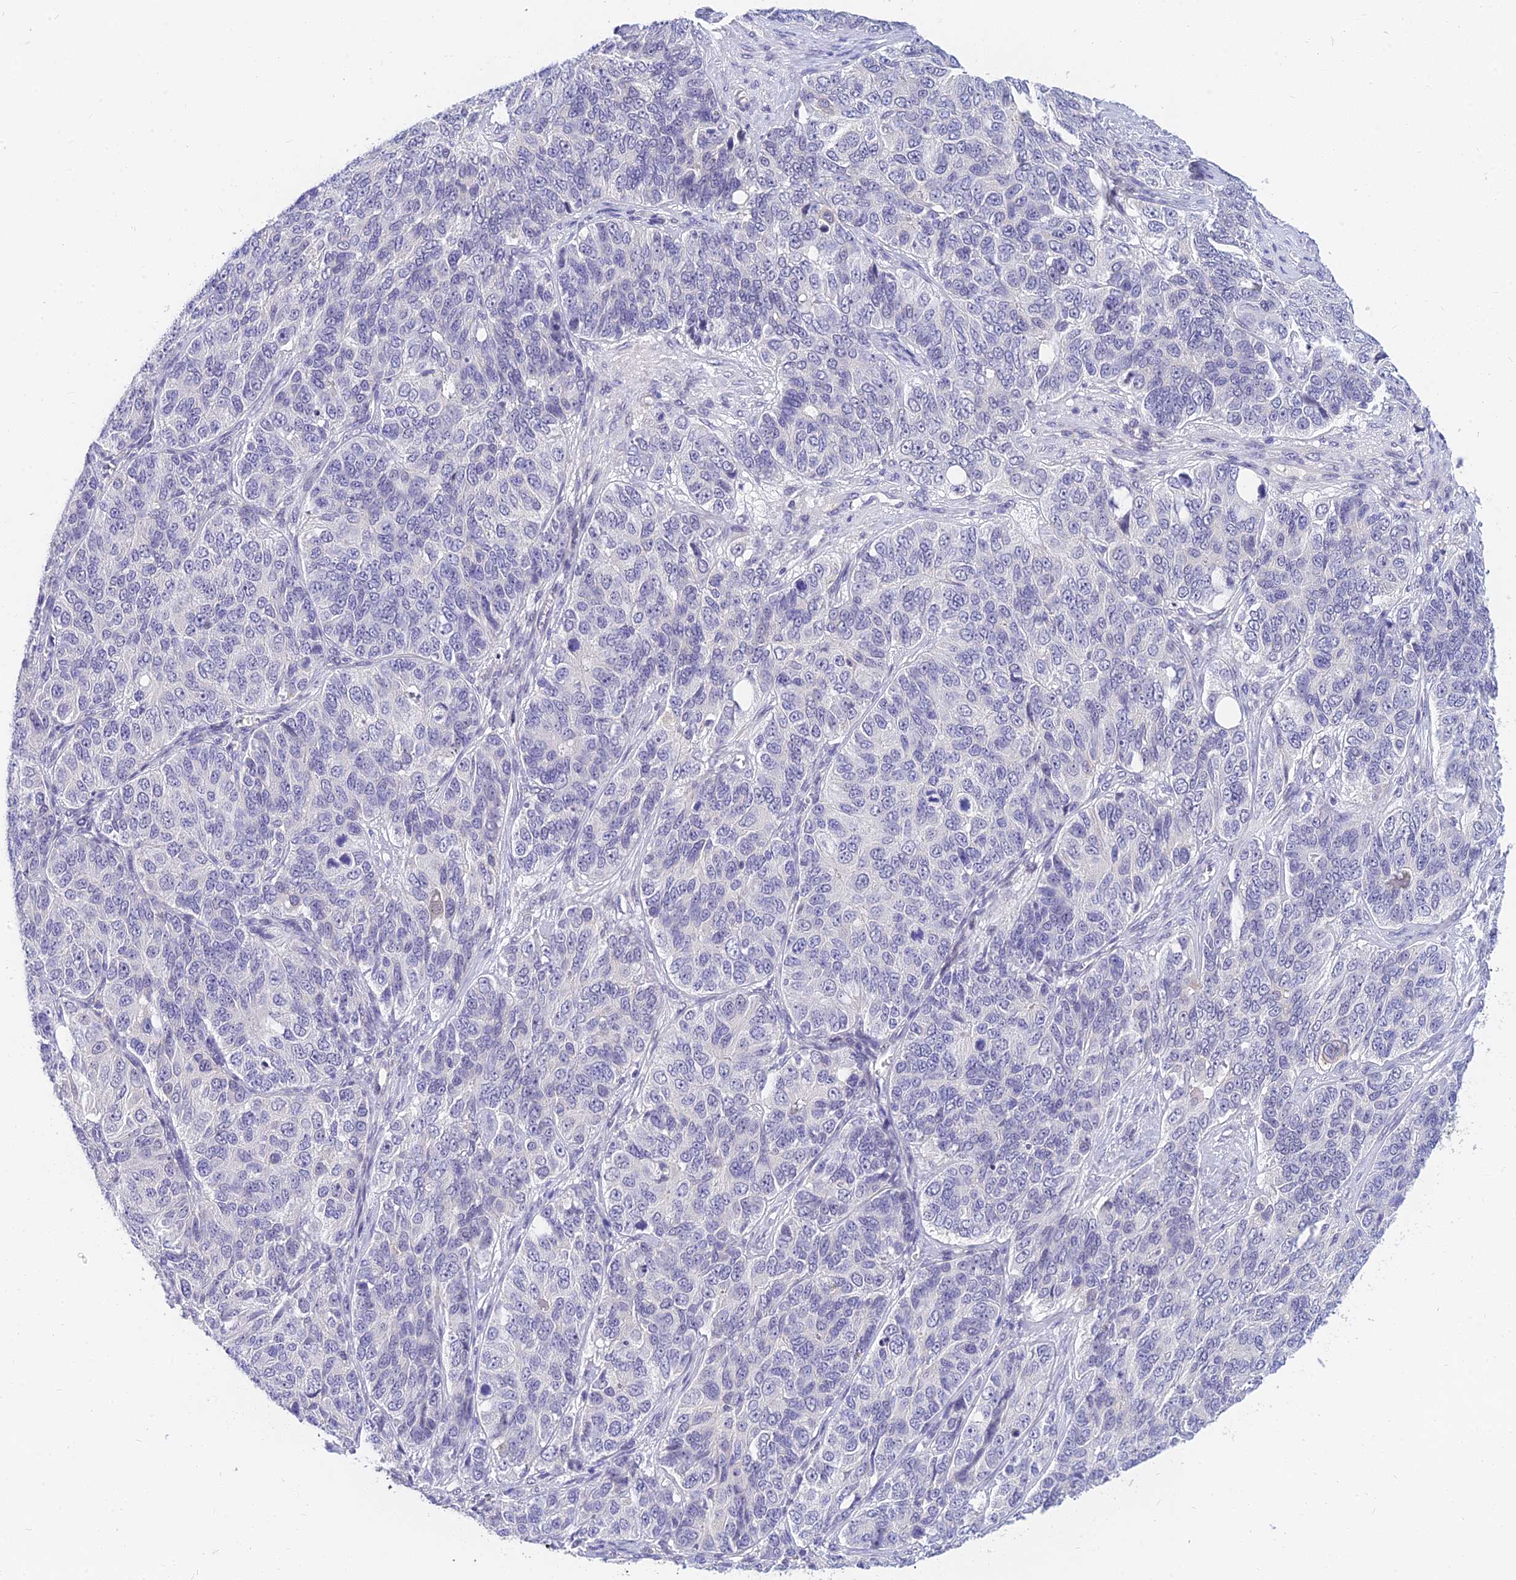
{"staining": {"intensity": "negative", "quantity": "none", "location": "none"}, "tissue": "ovarian cancer", "cell_type": "Tumor cells", "image_type": "cancer", "snomed": [{"axis": "morphology", "description": "Carcinoma, endometroid"}, {"axis": "topography", "description": "Ovary"}], "caption": "High magnification brightfield microscopy of ovarian cancer stained with DAB (brown) and counterstained with hematoxylin (blue): tumor cells show no significant positivity. (DAB immunohistochemistry (IHC), high magnification).", "gene": "TMEM161B", "patient": {"sex": "female", "age": 51}}